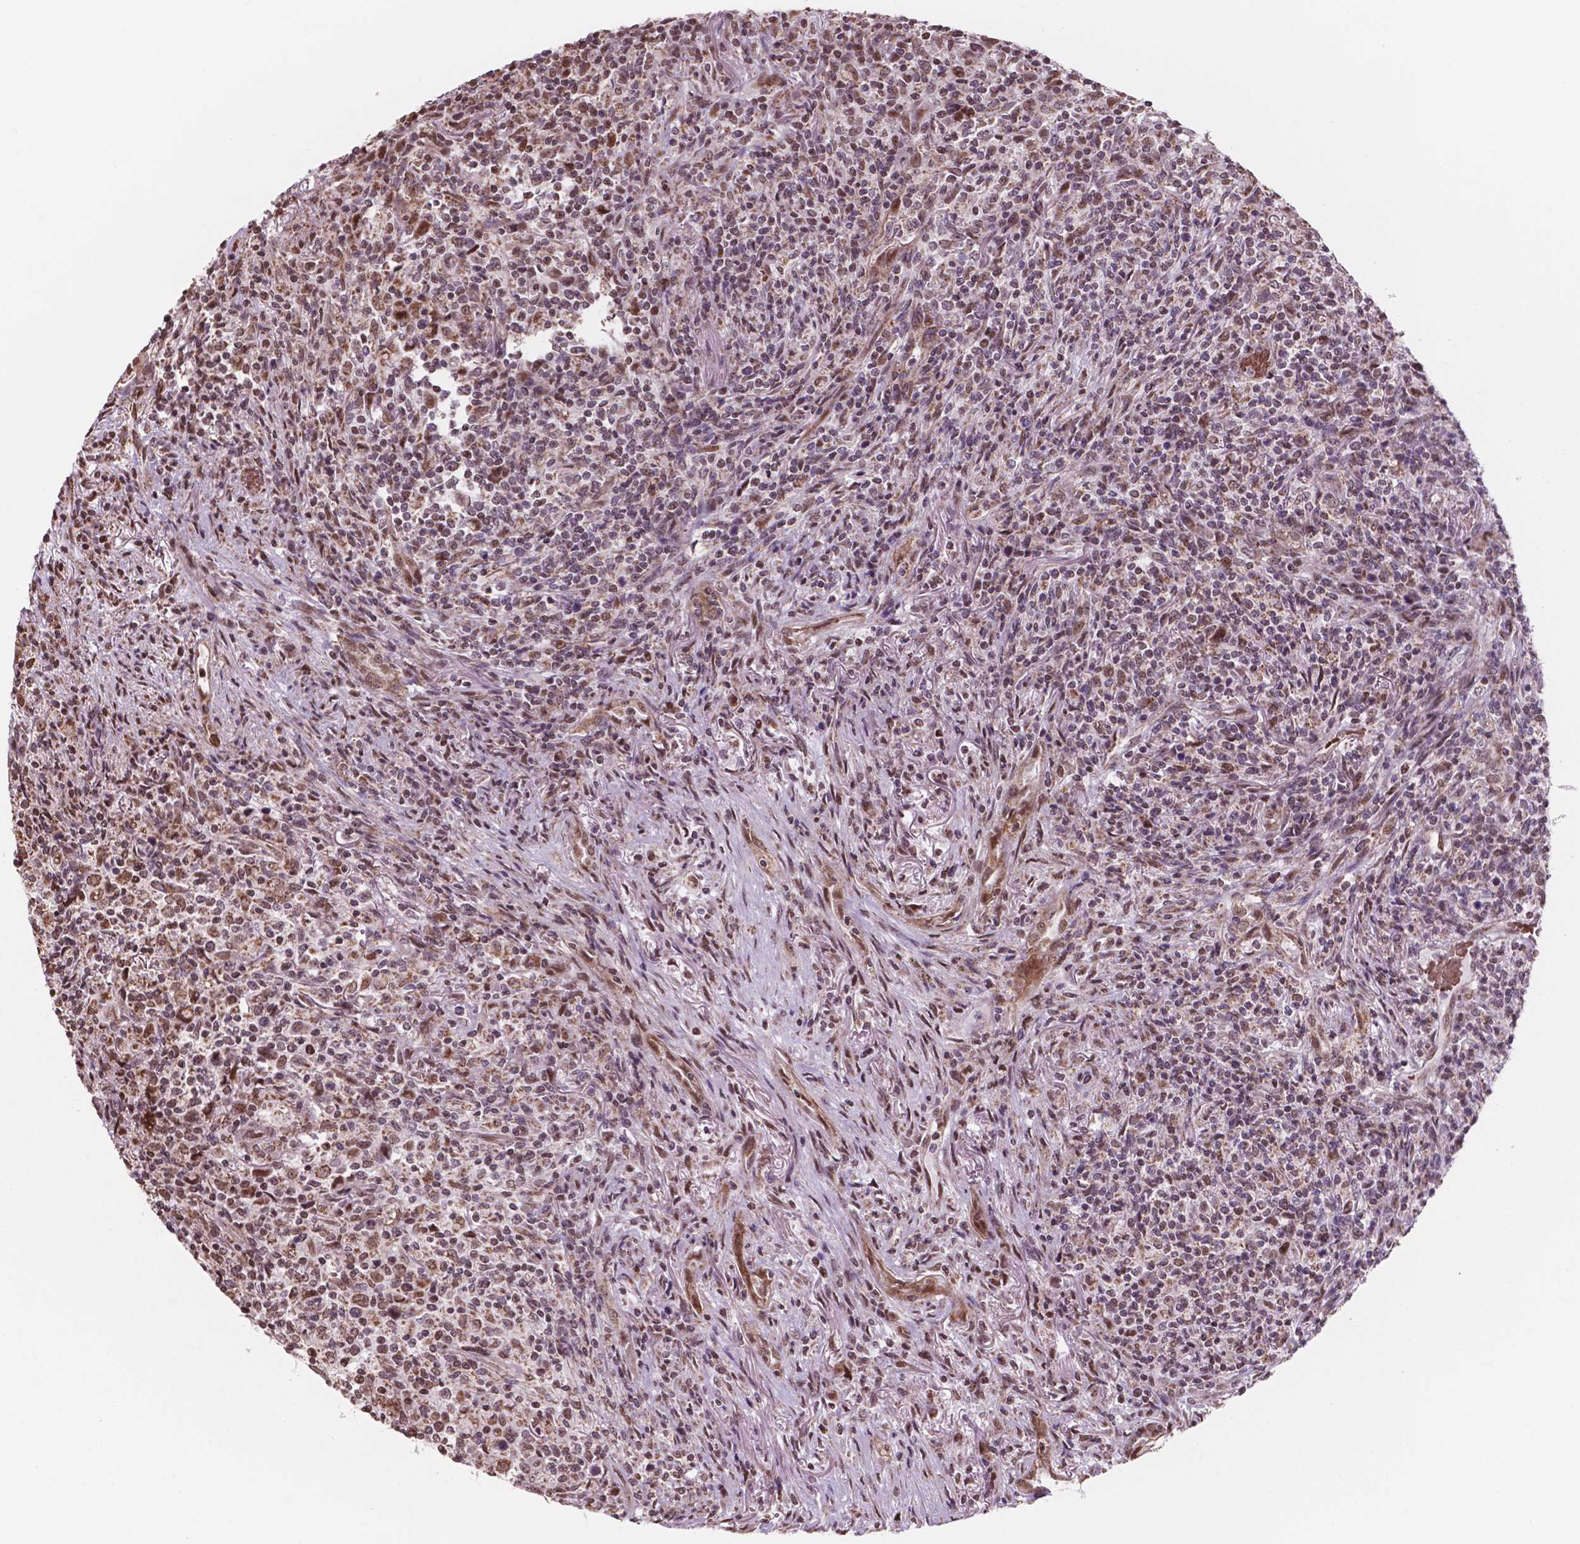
{"staining": {"intensity": "moderate", "quantity": "25%-75%", "location": "nuclear"}, "tissue": "lymphoma", "cell_type": "Tumor cells", "image_type": "cancer", "snomed": [{"axis": "morphology", "description": "Malignant lymphoma, non-Hodgkin's type, High grade"}, {"axis": "topography", "description": "Lung"}], "caption": "Immunohistochemistry micrograph of lymphoma stained for a protein (brown), which reveals medium levels of moderate nuclear staining in about 25%-75% of tumor cells.", "gene": "NDUFA10", "patient": {"sex": "male", "age": 79}}